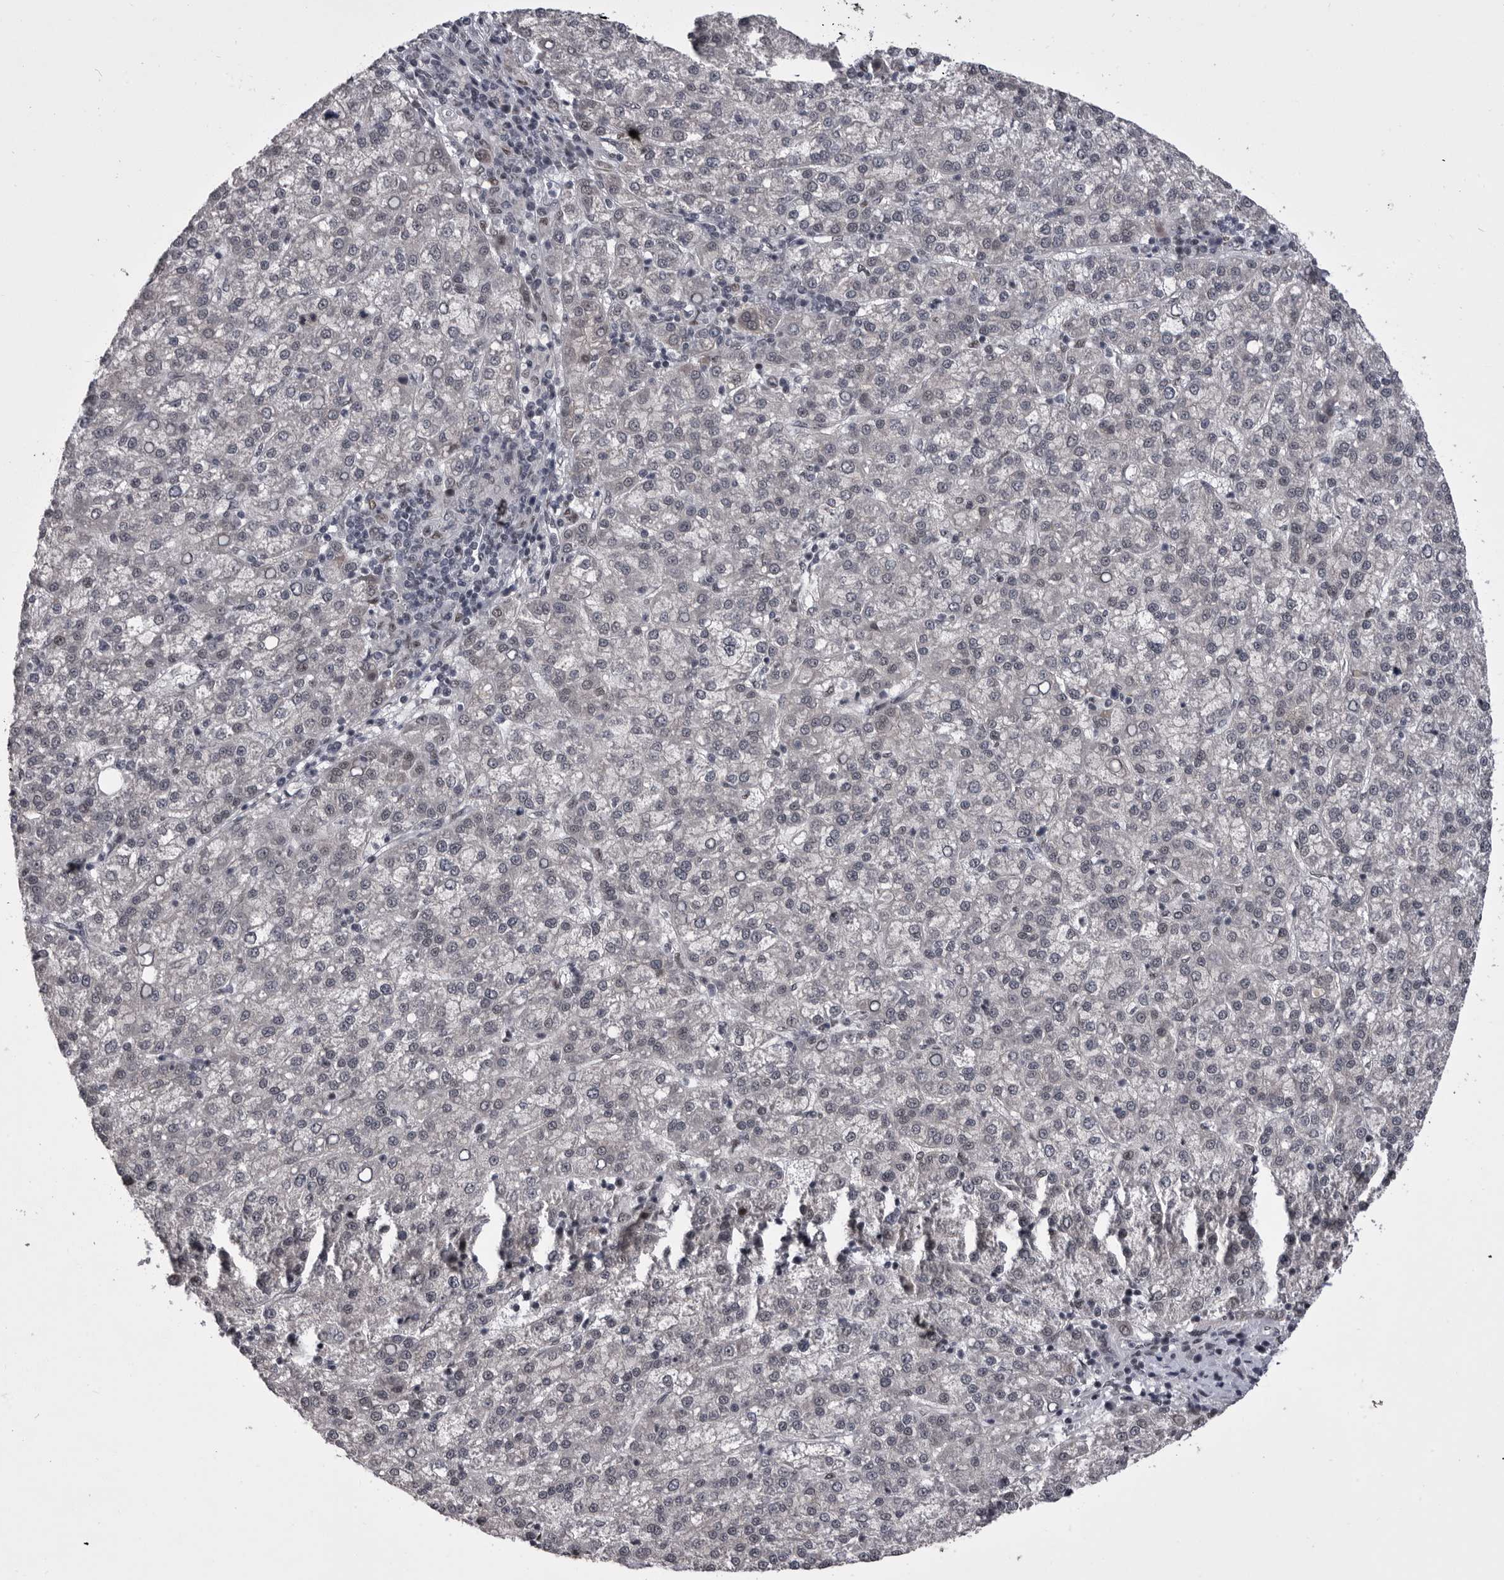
{"staining": {"intensity": "weak", "quantity": "<25%", "location": "nuclear"}, "tissue": "liver cancer", "cell_type": "Tumor cells", "image_type": "cancer", "snomed": [{"axis": "morphology", "description": "Carcinoma, Hepatocellular, NOS"}, {"axis": "topography", "description": "Liver"}], "caption": "Immunohistochemical staining of human liver cancer (hepatocellular carcinoma) reveals no significant positivity in tumor cells. (DAB (3,3'-diaminobenzidine) immunohistochemistry visualized using brightfield microscopy, high magnification).", "gene": "PRPF3", "patient": {"sex": "female", "age": 58}}